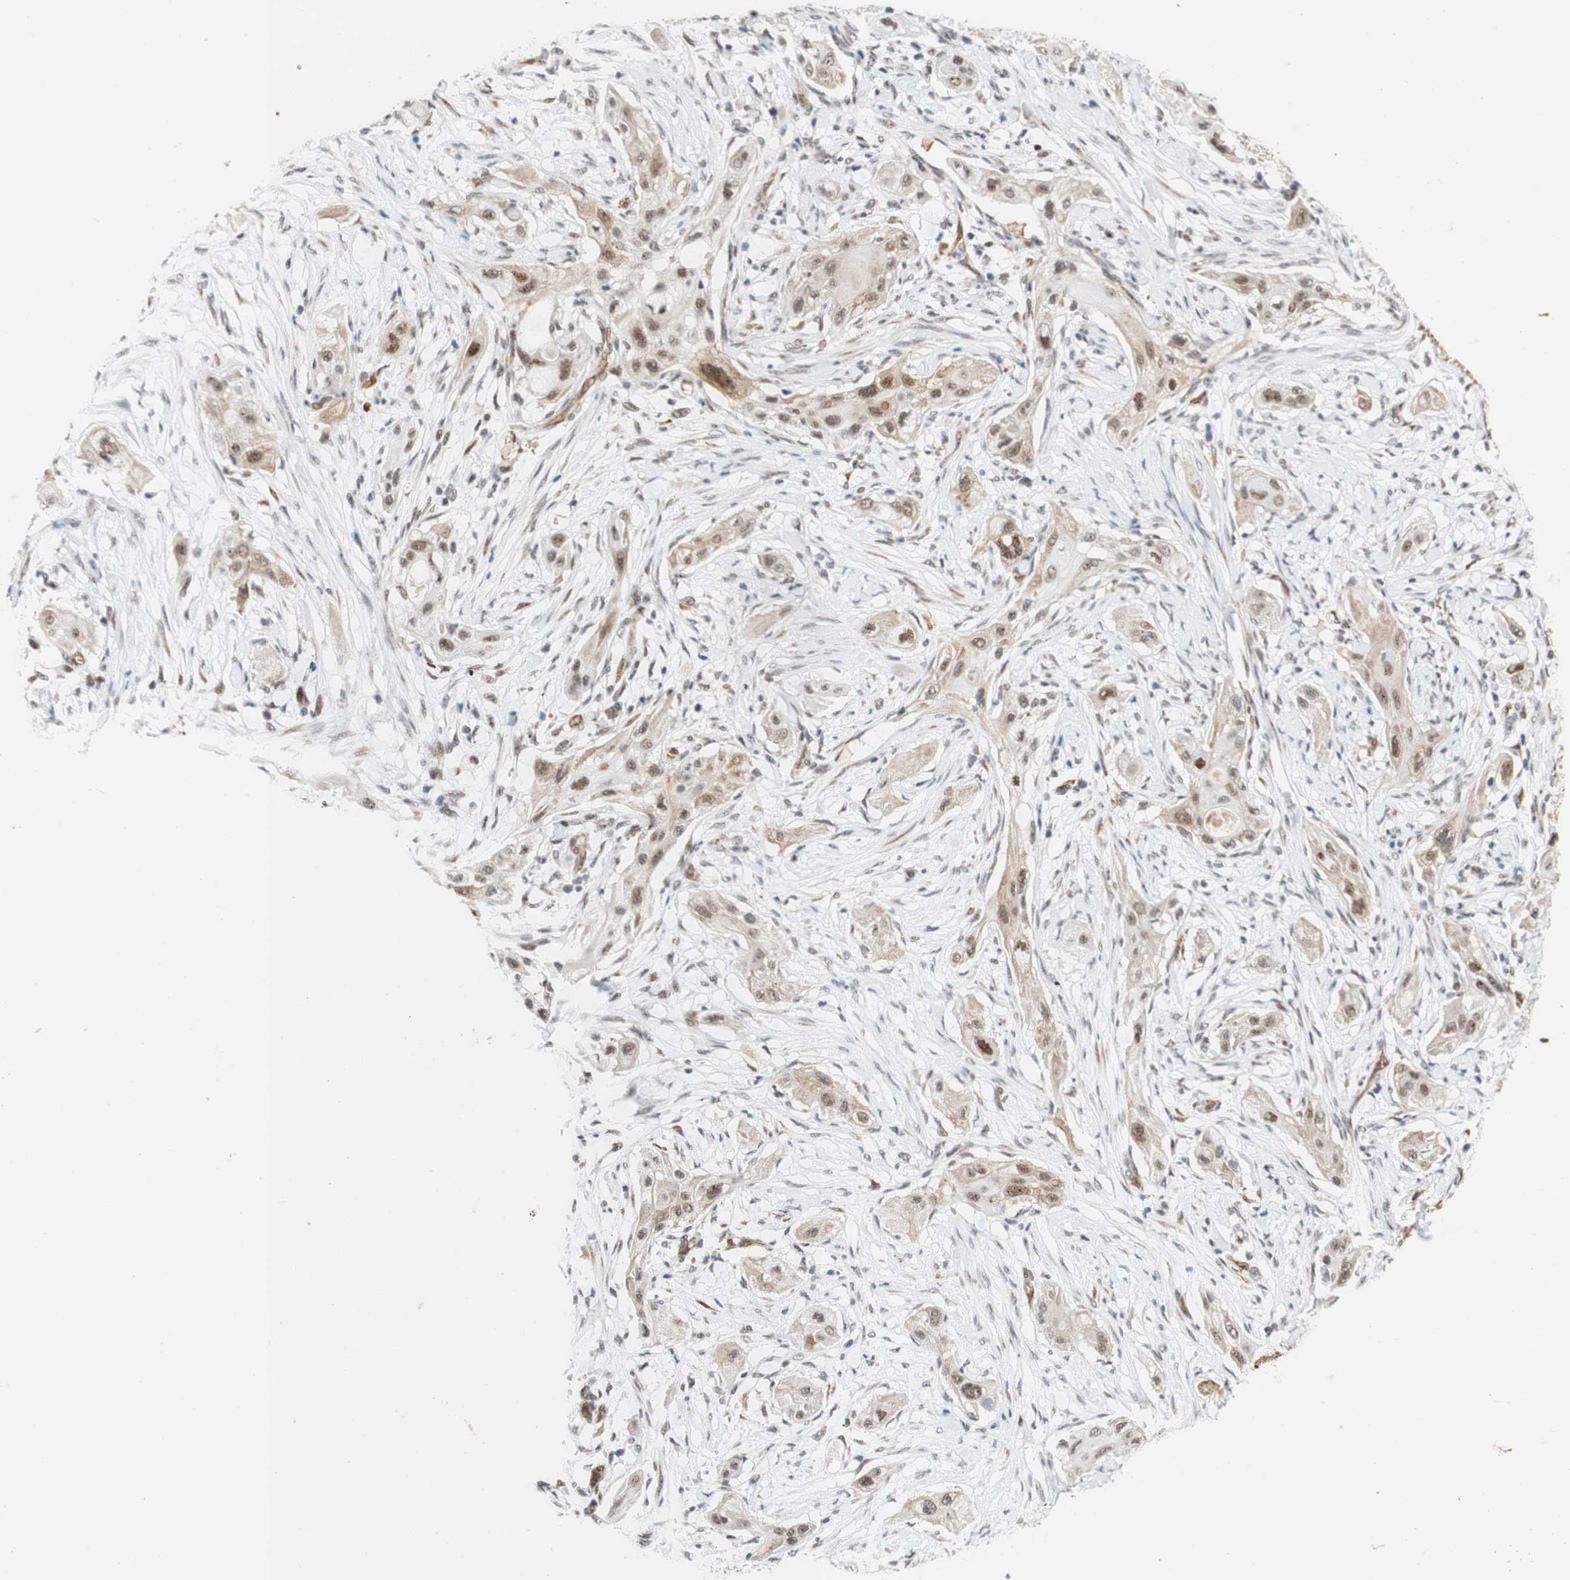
{"staining": {"intensity": "weak", "quantity": ">75%", "location": "cytoplasmic/membranous,nuclear"}, "tissue": "lung cancer", "cell_type": "Tumor cells", "image_type": "cancer", "snomed": [{"axis": "morphology", "description": "Squamous cell carcinoma, NOS"}, {"axis": "topography", "description": "Lung"}], "caption": "This is an image of IHC staining of lung cancer, which shows weak staining in the cytoplasmic/membranous and nuclear of tumor cells.", "gene": "SAP18", "patient": {"sex": "female", "age": 47}}